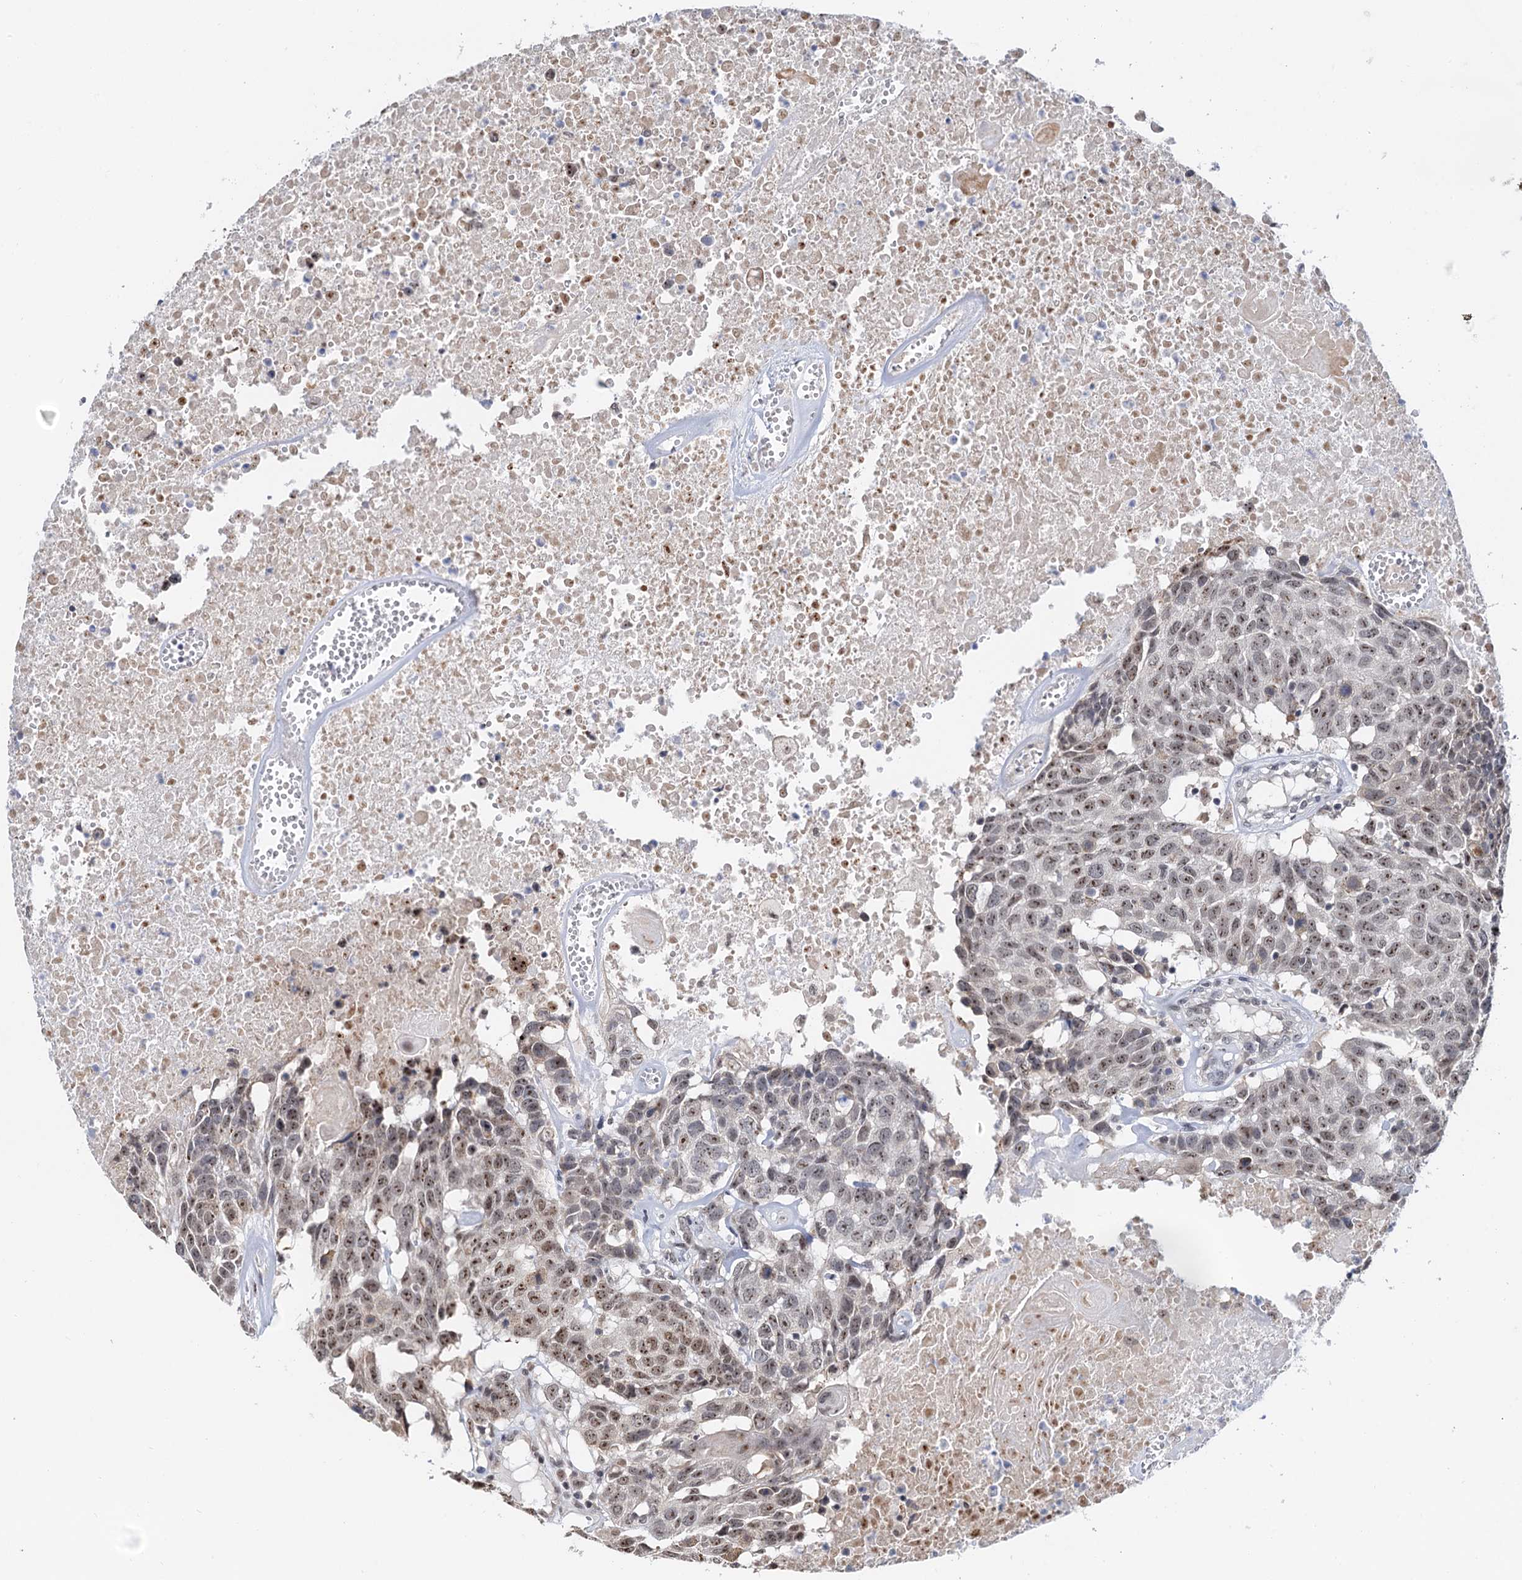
{"staining": {"intensity": "moderate", "quantity": ">75%", "location": "nuclear"}, "tissue": "head and neck cancer", "cell_type": "Tumor cells", "image_type": "cancer", "snomed": [{"axis": "morphology", "description": "Squamous cell carcinoma, NOS"}, {"axis": "topography", "description": "Head-Neck"}], "caption": "DAB (3,3'-diaminobenzidine) immunohistochemical staining of human head and neck cancer reveals moderate nuclear protein expression in about >75% of tumor cells.", "gene": "NAT10", "patient": {"sex": "male", "age": 66}}